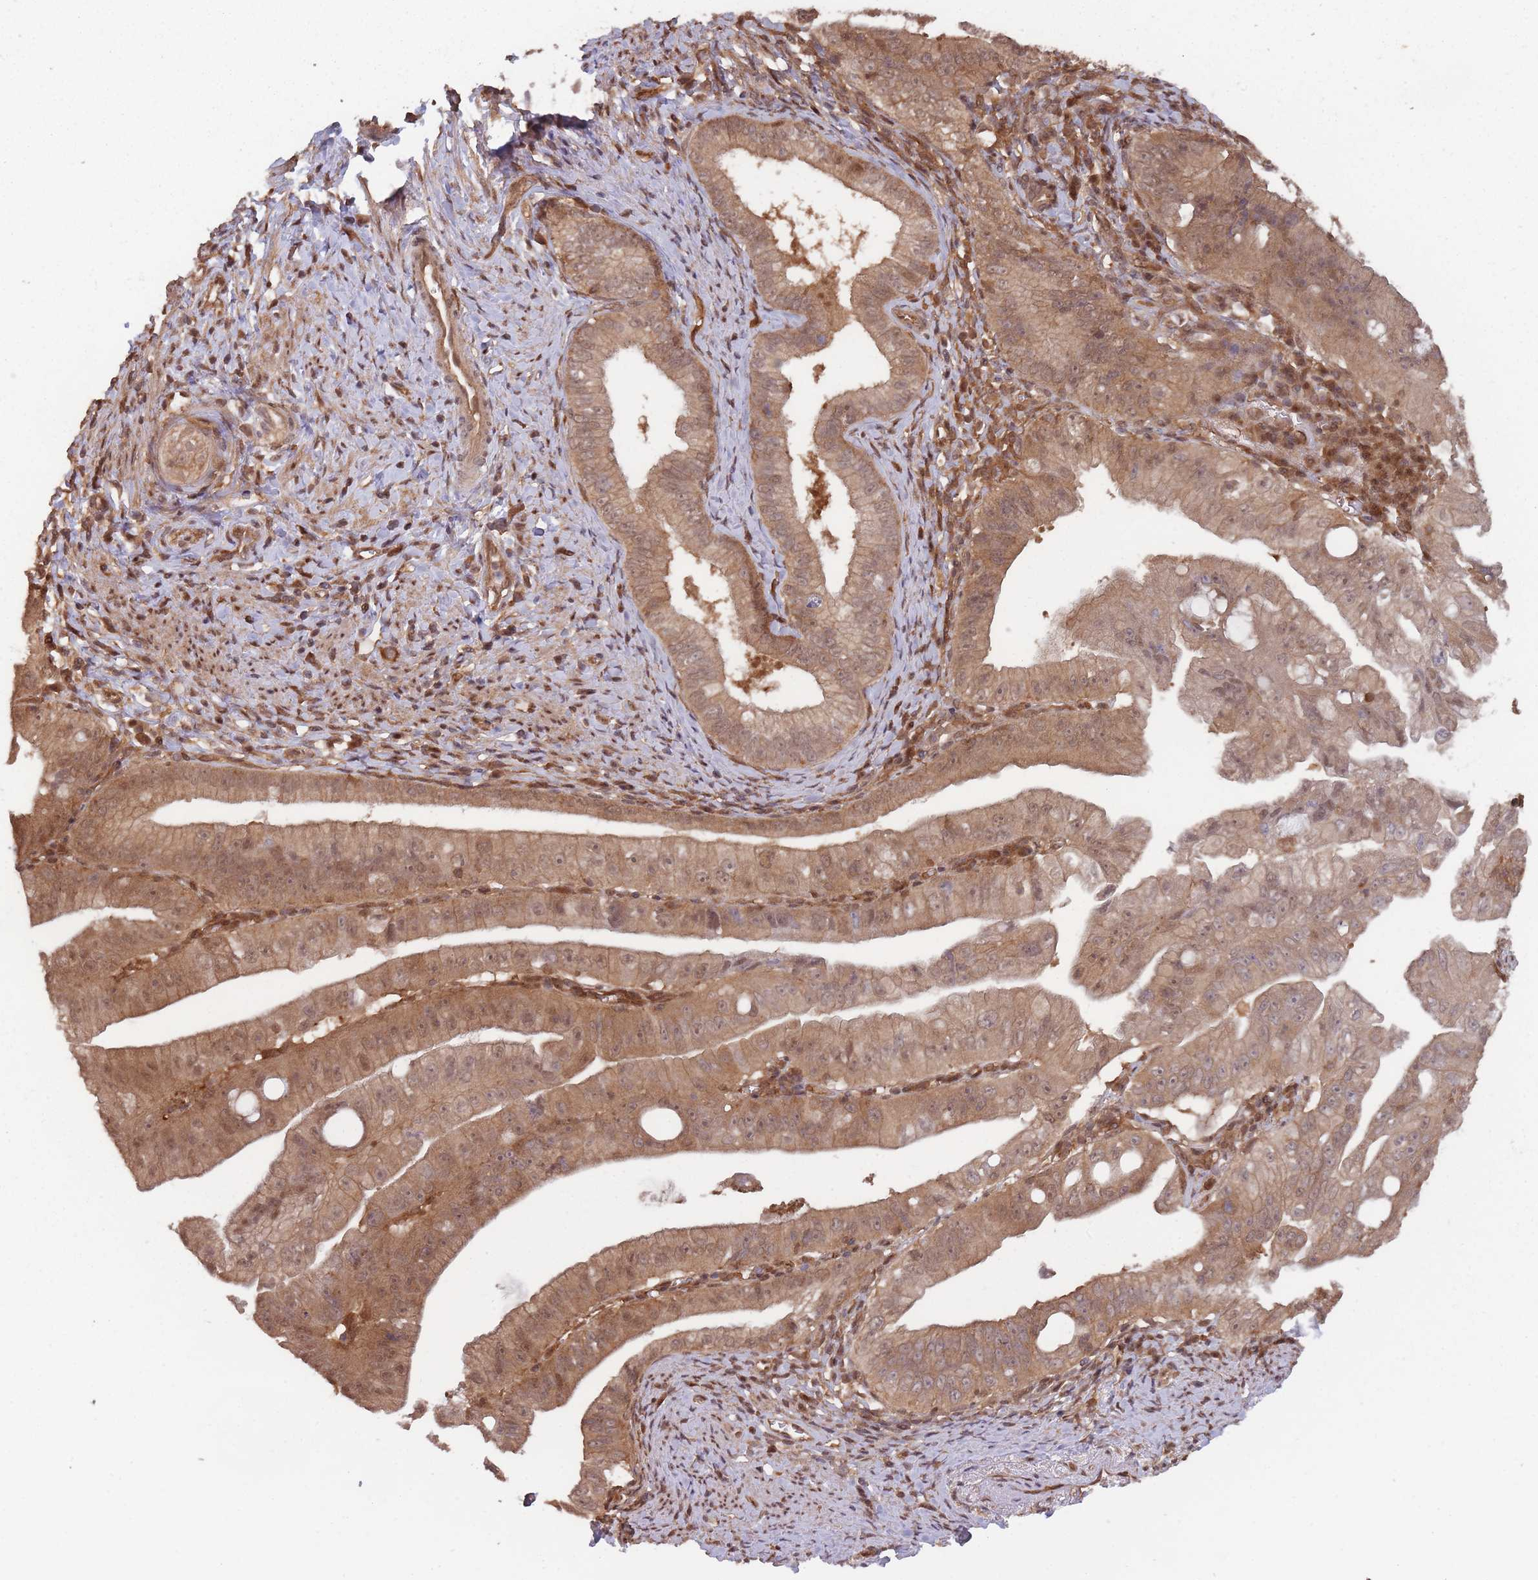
{"staining": {"intensity": "moderate", "quantity": ">75%", "location": "cytoplasmic/membranous,nuclear"}, "tissue": "pancreatic cancer", "cell_type": "Tumor cells", "image_type": "cancer", "snomed": [{"axis": "morphology", "description": "Adenocarcinoma, NOS"}, {"axis": "topography", "description": "Pancreas"}], "caption": "A high-resolution micrograph shows immunohistochemistry staining of adenocarcinoma (pancreatic), which displays moderate cytoplasmic/membranous and nuclear positivity in about >75% of tumor cells.", "gene": "PPP6R3", "patient": {"sex": "male", "age": 70}}